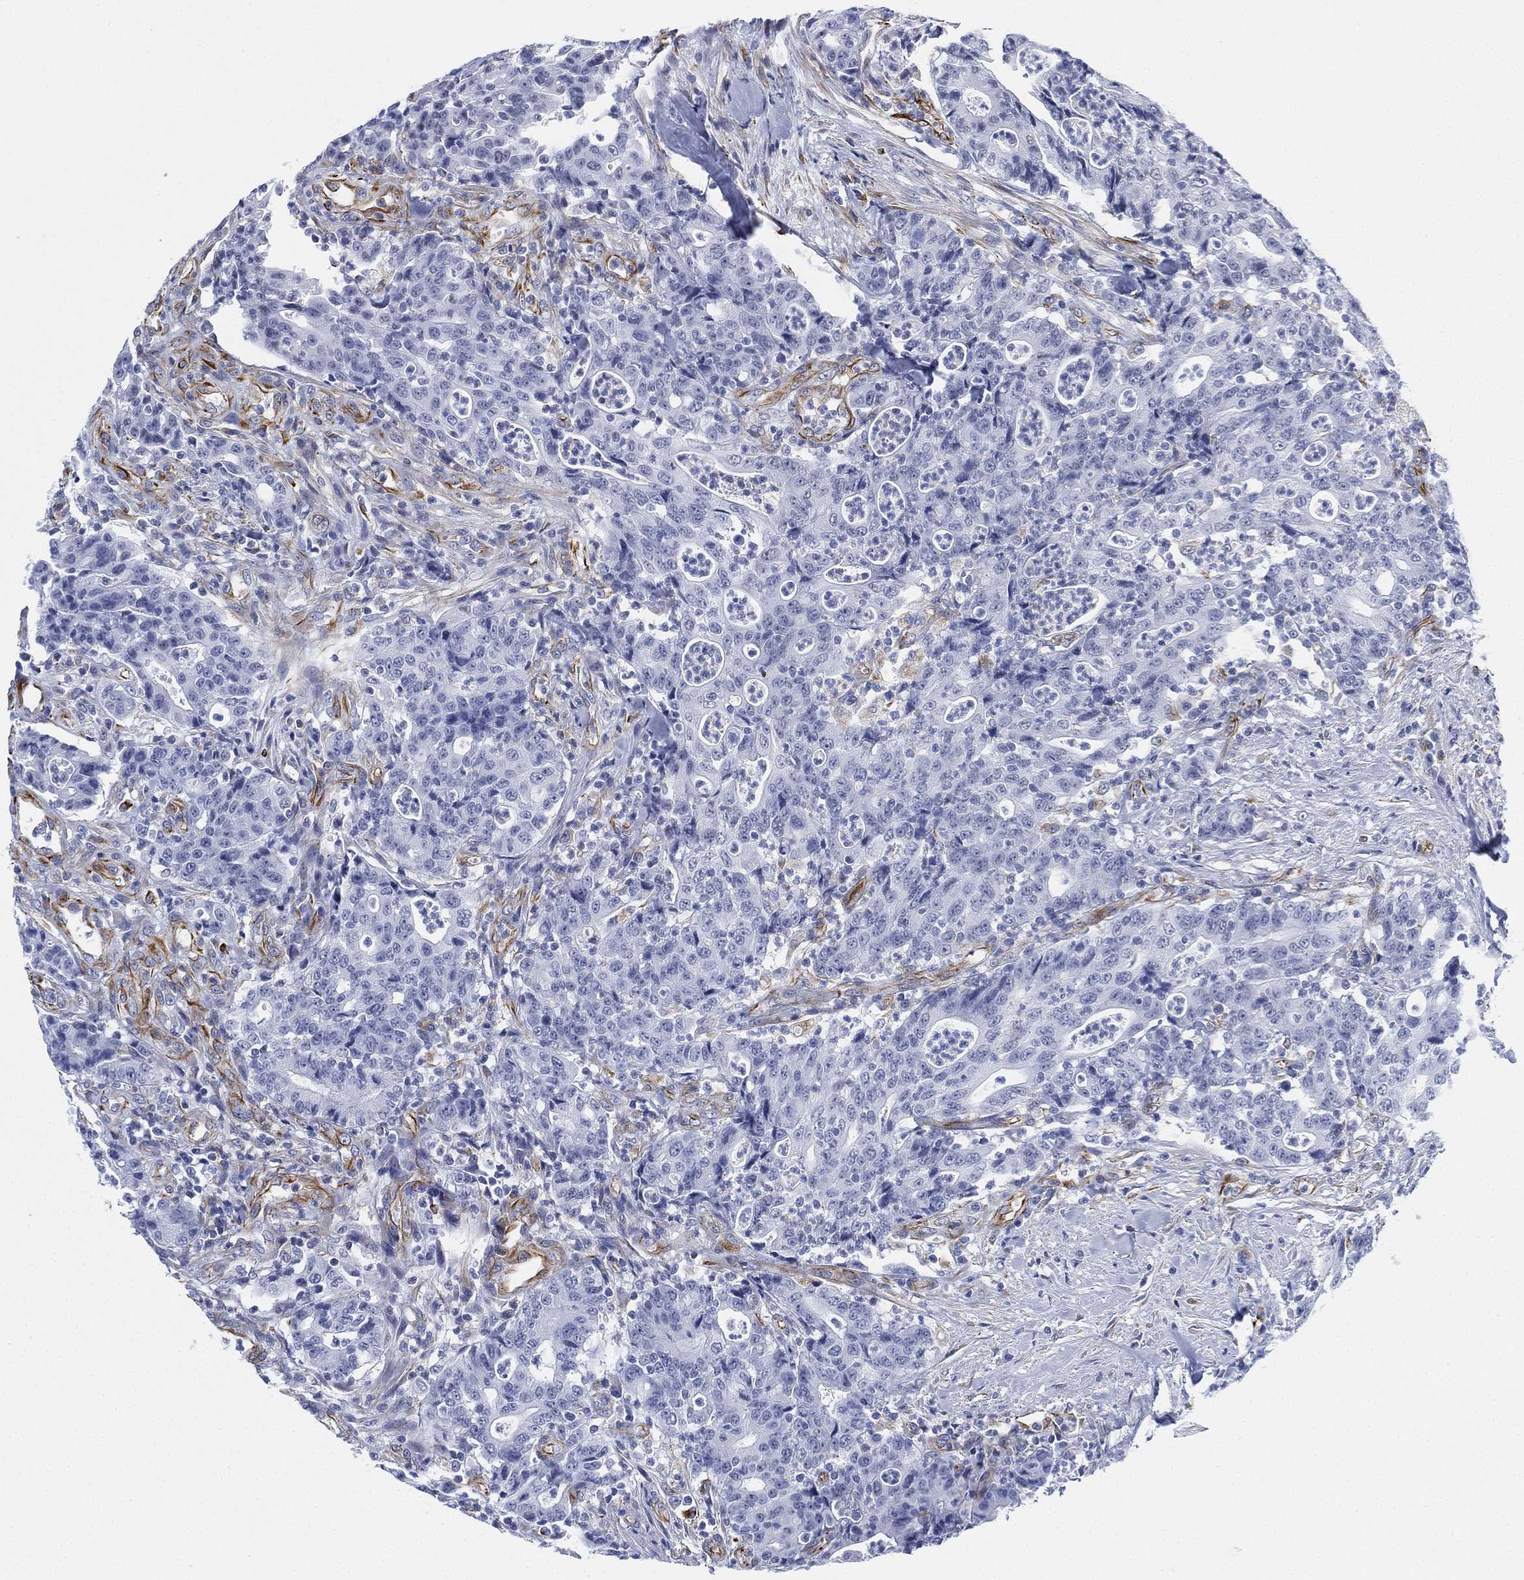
{"staining": {"intensity": "negative", "quantity": "none", "location": "none"}, "tissue": "colorectal cancer", "cell_type": "Tumor cells", "image_type": "cancer", "snomed": [{"axis": "morphology", "description": "Adenocarcinoma, NOS"}, {"axis": "topography", "description": "Colon"}], "caption": "Colorectal cancer was stained to show a protein in brown. There is no significant positivity in tumor cells. (Stains: DAB (3,3'-diaminobenzidine) IHC with hematoxylin counter stain, Microscopy: brightfield microscopy at high magnification).", "gene": "PSKH2", "patient": {"sex": "male", "age": 70}}